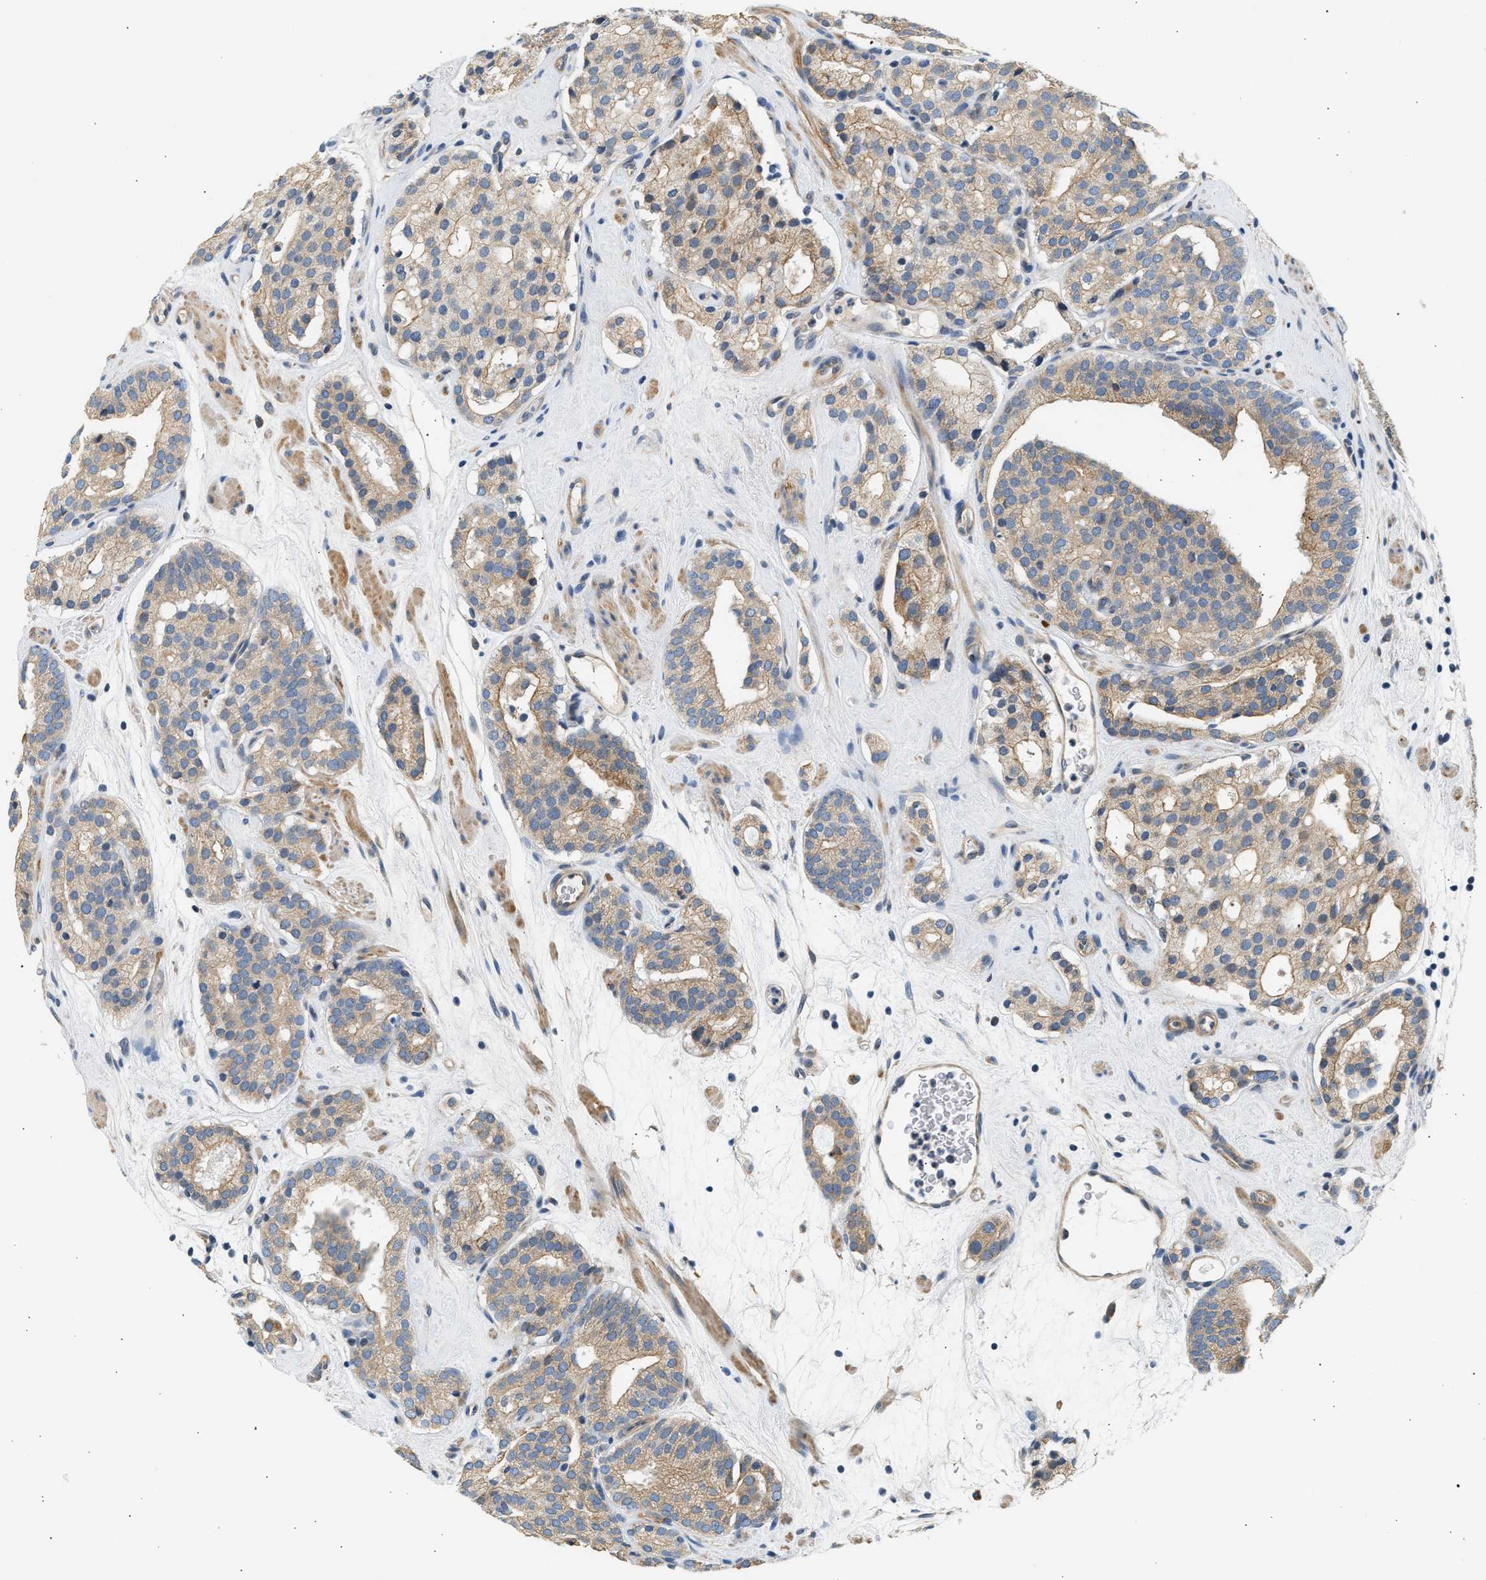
{"staining": {"intensity": "weak", "quantity": ">75%", "location": "cytoplasmic/membranous"}, "tissue": "prostate cancer", "cell_type": "Tumor cells", "image_type": "cancer", "snomed": [{"axis": "morphology", "description": "Adenocarcinoma, Low grade"}, {"axis": "topography", "description": "Prostate"}], "caption": "The image displays immunohistochemical staining of prostate low-grade adenocarcinoma. There is weak cytoplasmic/membranous positivity is appreciated in approximately >75% of tumor cells.", "gene": "WDR31", "patient": {"sex": "male", "age": 69}}